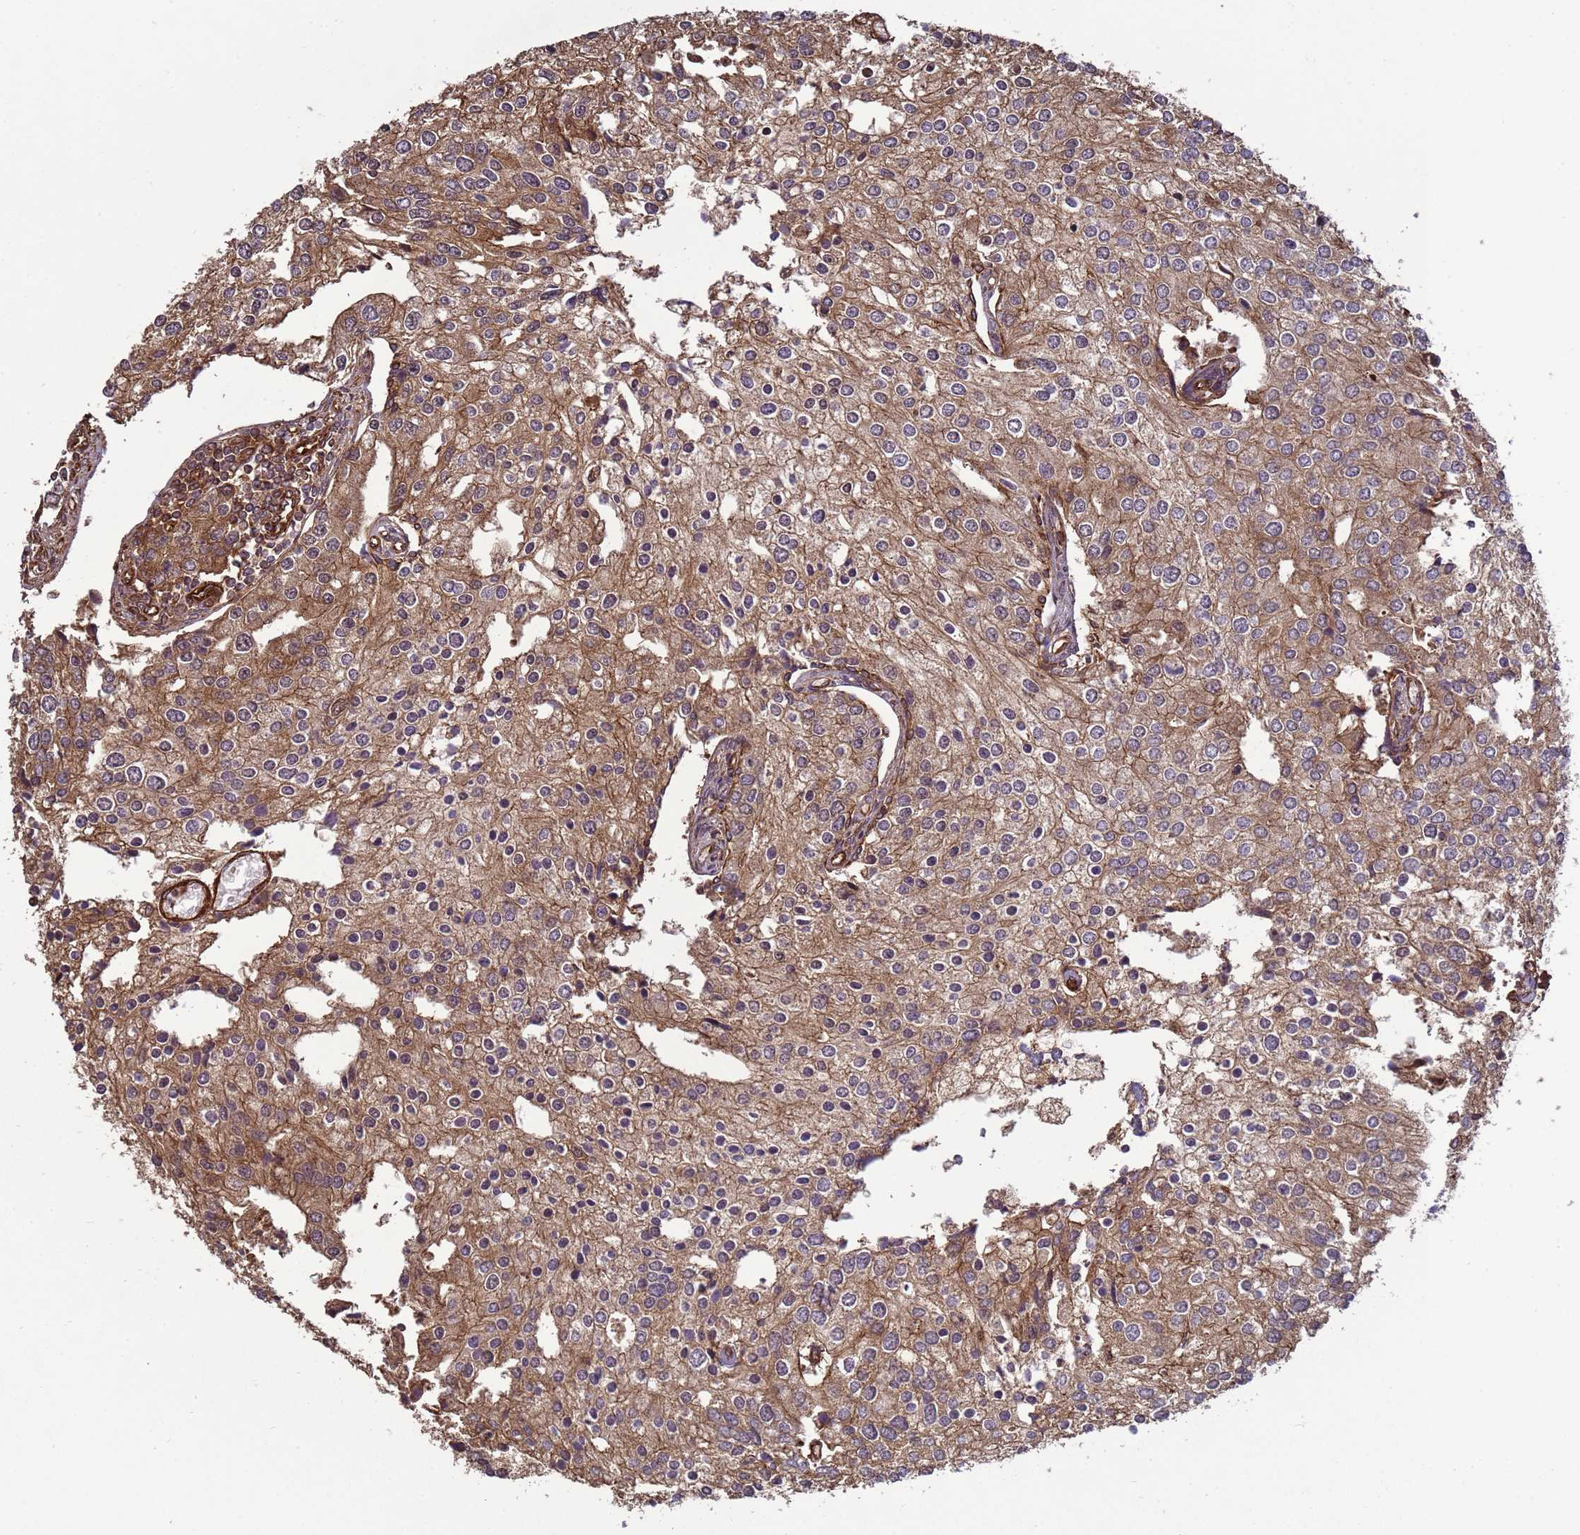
{"staining": {"intensity": "moderate", "quantity": ">75%", "location": "cytoplasmic/membranous"}, "tissue": "prostate cancer", "cell_type": "Tumor cells", "image_type": "cancer", "snomed": [{"axis": "morphology", "description": "Adenocarcinoma, High grade"}, {"axis": "topography", "description": "Prostate"}], "caption": "Immunohistochemical staining of prostate cancer (high-grade adenocarcinoma) reveals moderate cytoplasmic/membranous protein positivity in approximately >75% of tumor cells.", "gene": "CNOT1", "patient": {"sex": "male", "age": 62}}